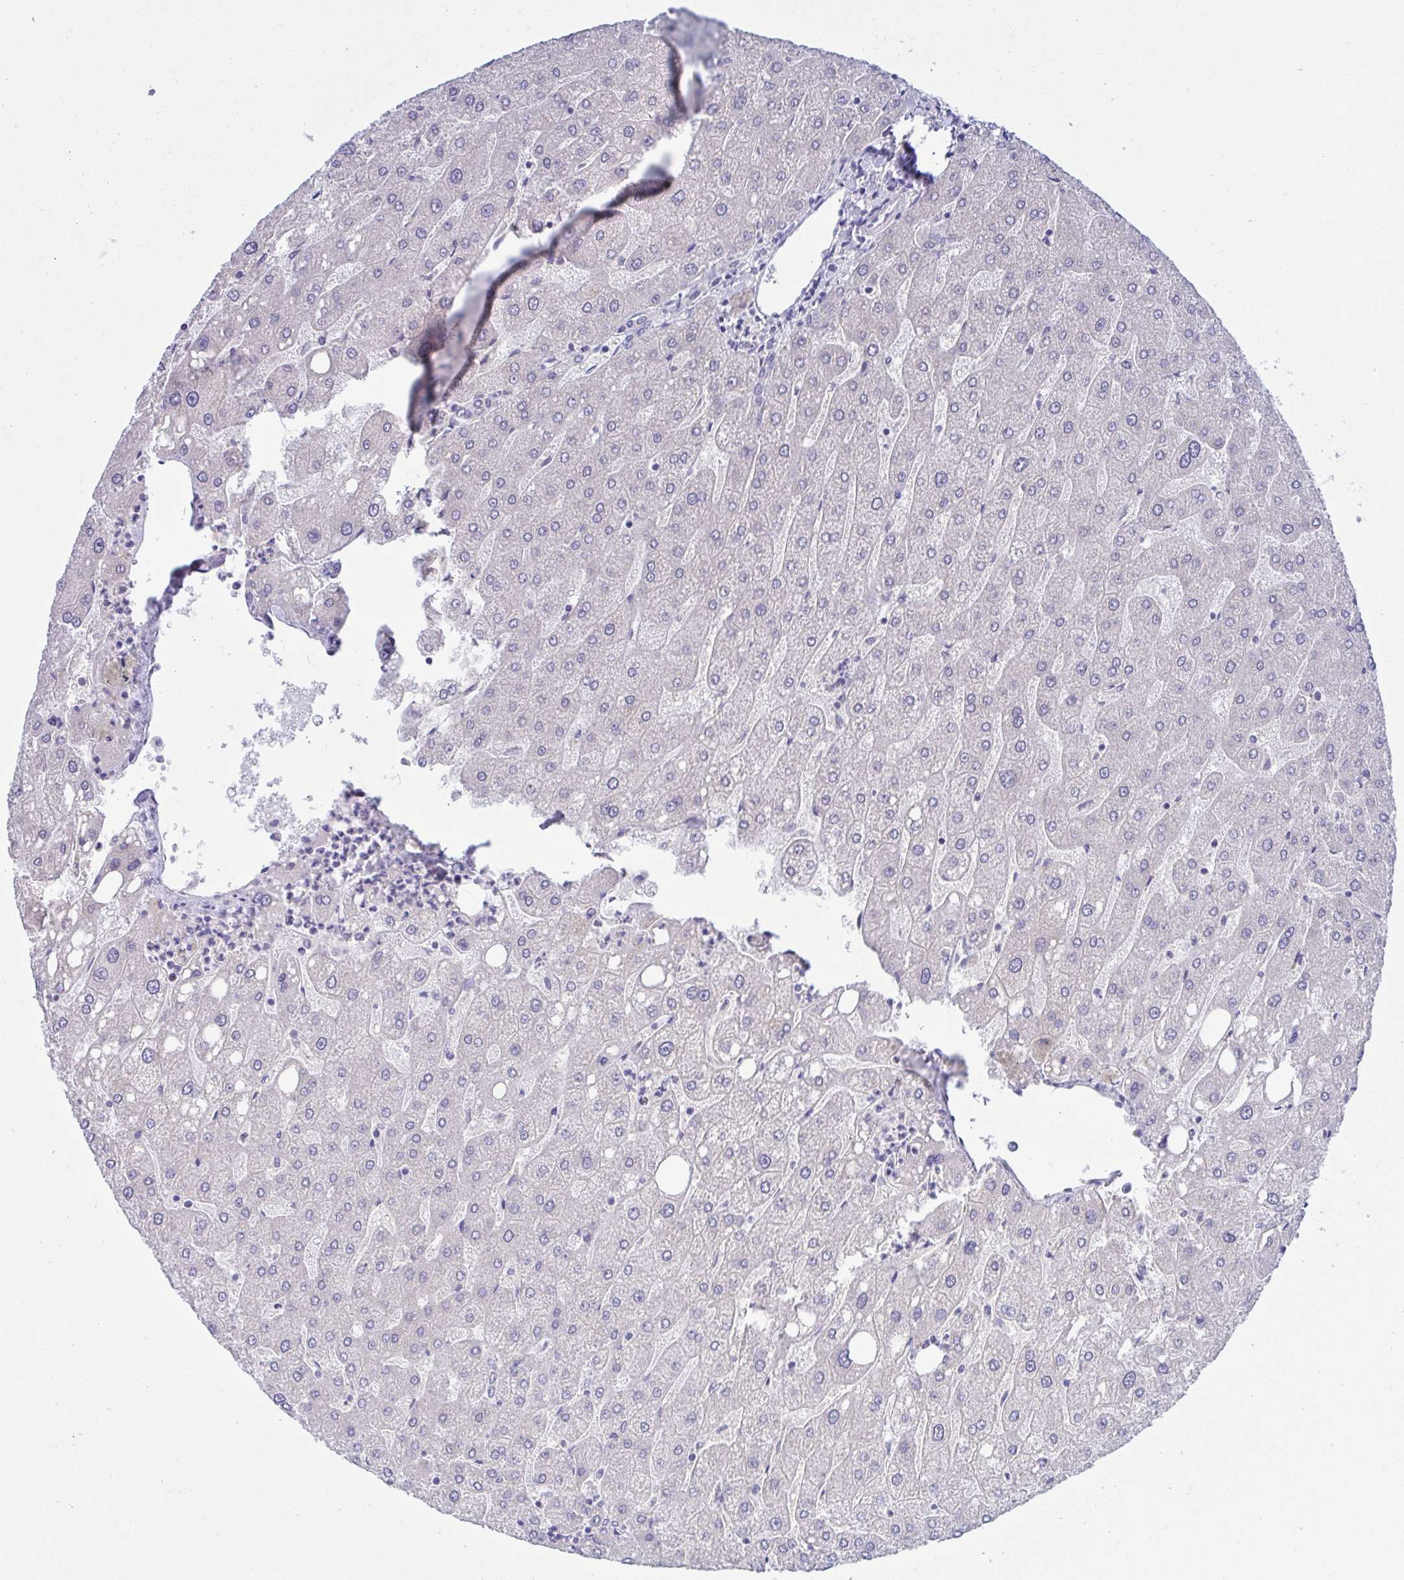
{"staining": {"intensity": "negative", "quantity": "none", "location": "none"}, "tissue": "liver", "cell_type": "Cholangiocytes", "image_type": "normal", "snomed": [{"axis": "morphology", "description": "Normal tissue, NOS"}, {"axis": "topography", "description": "Liver"}], "caption": "This is an immunohistochemistry (IHC) micrograph of unremarkable liver. There is no positivity in cholangiocytes.", "gene": "TMEM41A", "patient": {"sex": "male", "age": 67}}